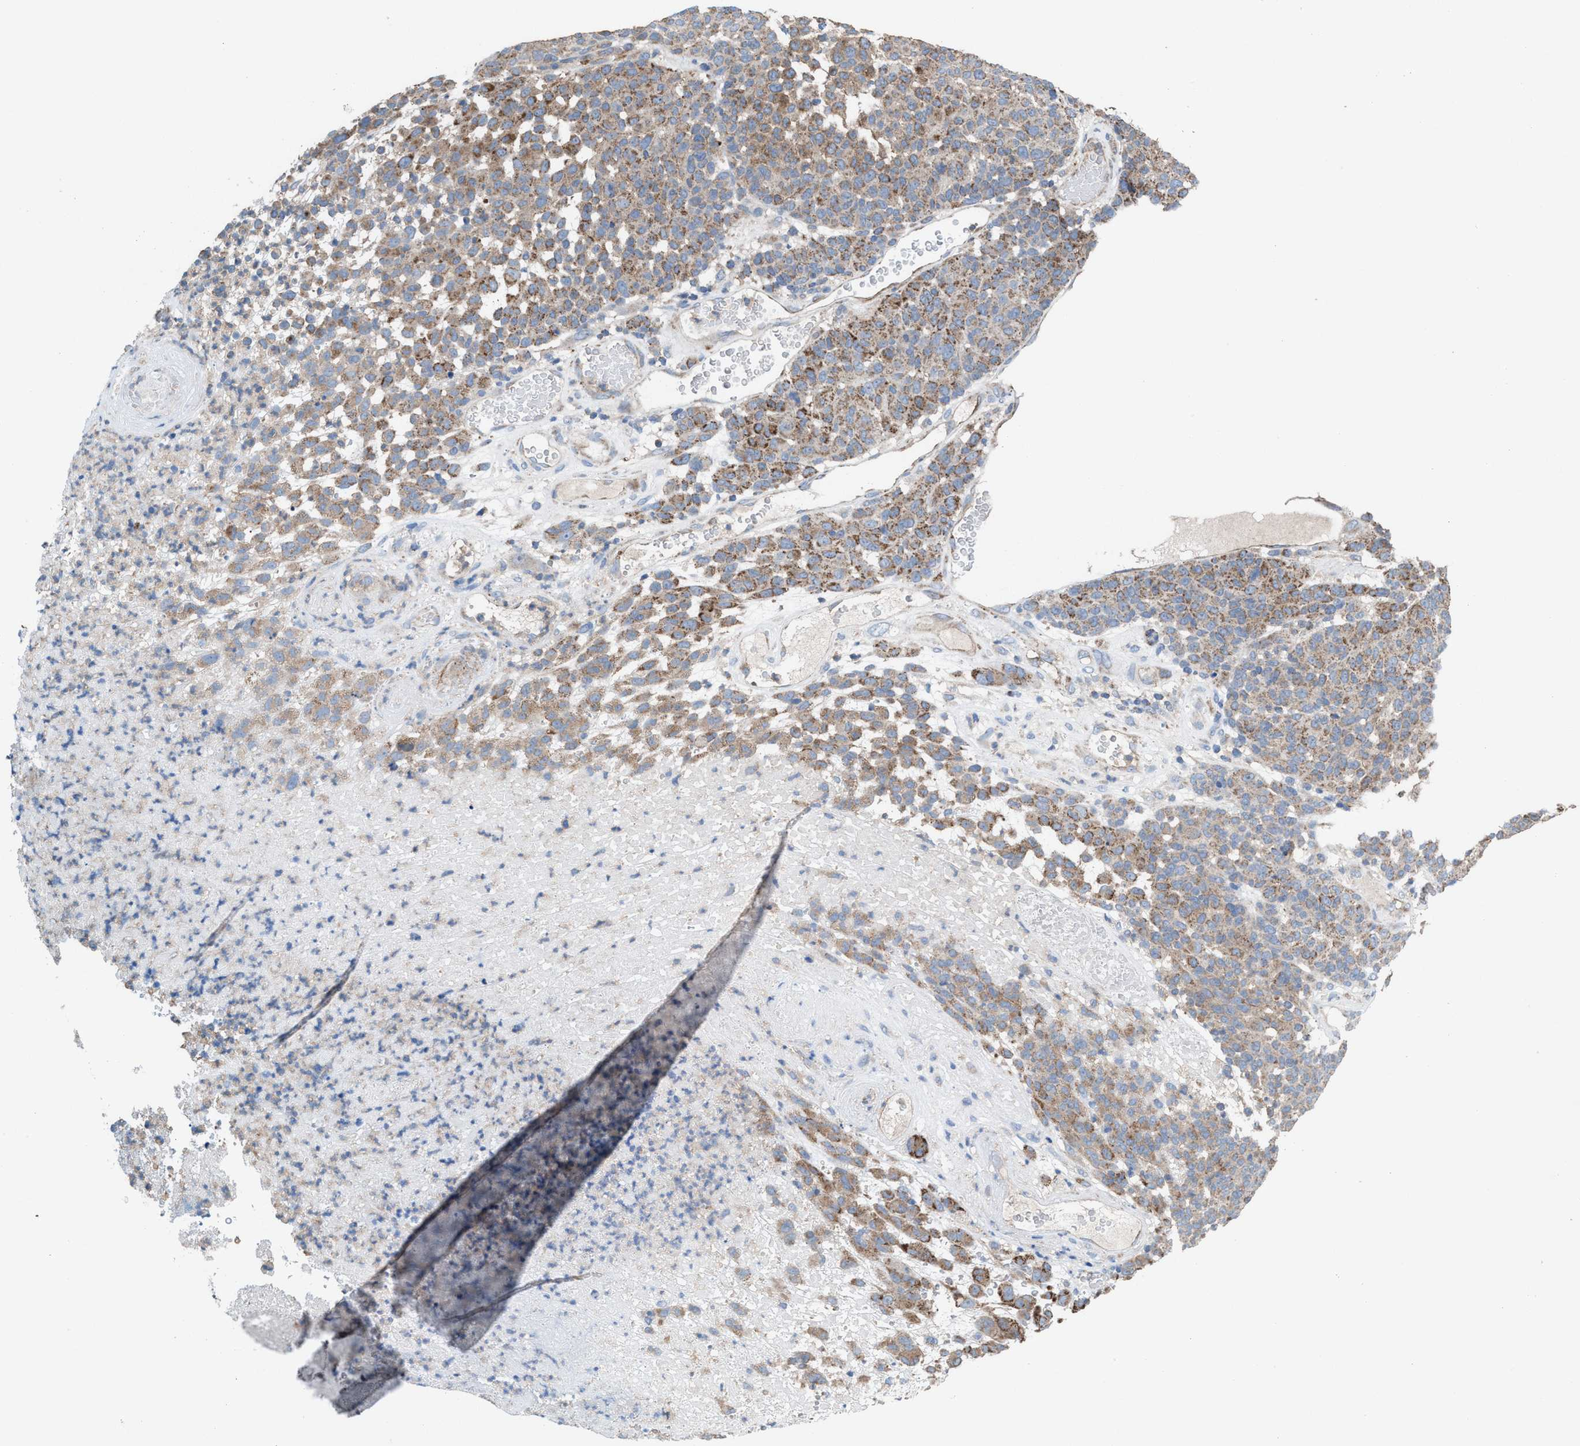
{"staining": {"intensity": "moderate", "quantity": "25%-75%", "location": "cytoplasmic/membranous"}, "tissue": "melanoma", "cell_type": "Tumor cells", "image_type": "cancer", "snomed": [{"axis": "morphology", "description": "Malignant melanoma, NOS"}, {"axis": "topography", "description": "Skin"}], "caption": "Immunohistochemistry (IHC) (DAB) staining of malignant melanoma demonstrates moderate cytoplasmic/membranous protein expression in about 25%-75% of tumor cells.", "gene": "MRM1", "patient": {"sex": "male", "age": 59}}